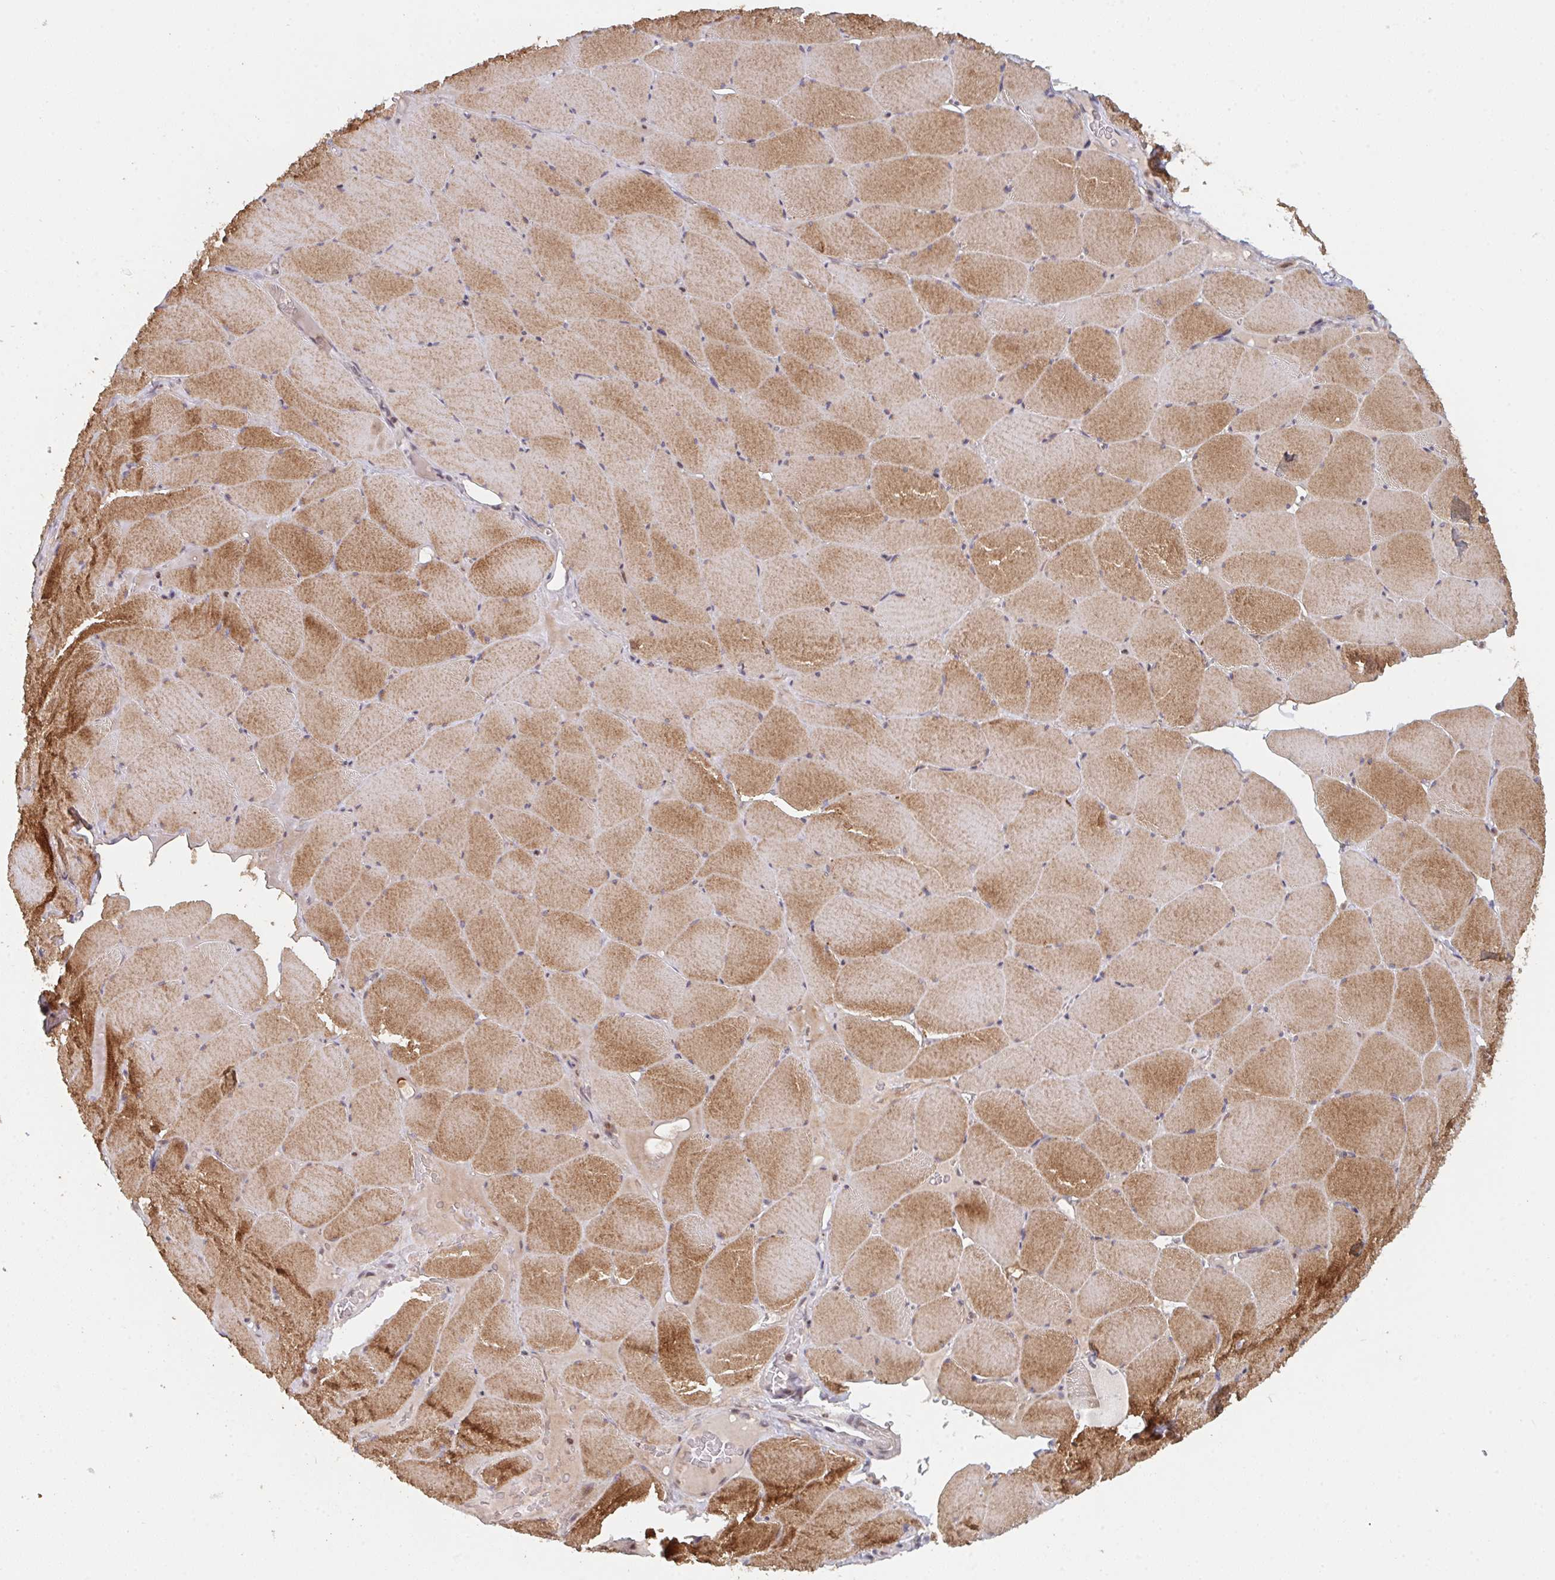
{"staining": {"intensity": "moderate", "quantity": "25%-75%", "location": "cytoplasmic/membranous"}, "tissue": "skeletal muscle", "cell_type": "Myocytes", "image_type": "normal", "snomed": [{"axis": "morphology", "description": "Normal tissue, NOS"}, {"axis": "topography", "description": "Skeletal muscle"}, {"axis": "topography", "description": "Head-Neck"}], "caption": "Brown immunohistochemical staining in normal human skeletal muscle demonstrates moderate cytoplasmic/membranous staining in about 25%-75% of myocytes. Using DAB (brown) and hematoxylin (blue) stains, captured at high magnification using brightfield microscopy.", "gene": "DCST1", "patient": {"sex": "male", "age": 66}}